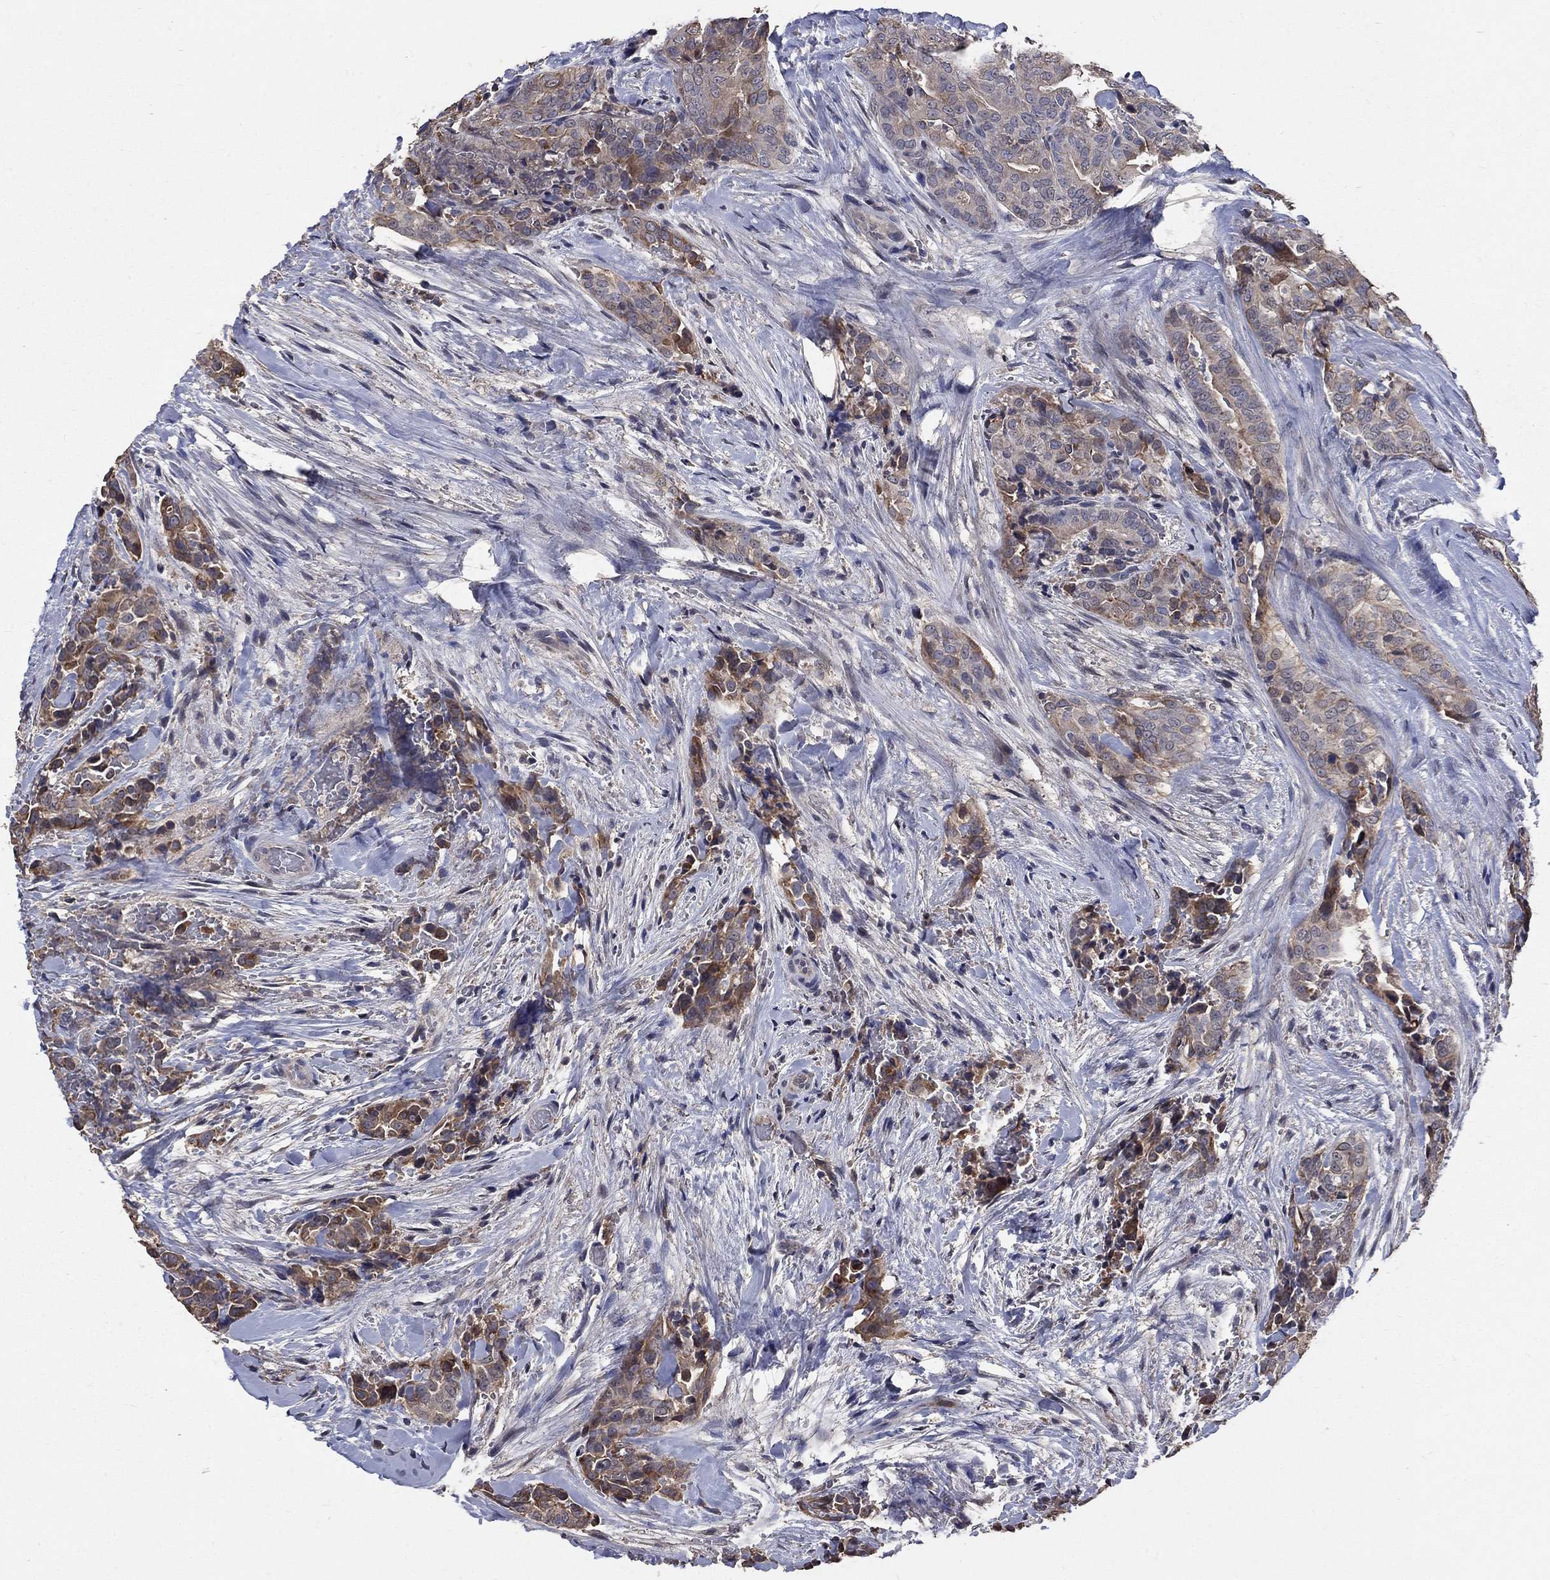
{"staining": {"intensity": "moderate", "quantity": "<25%", "location": "cytoplasmic/membranous"}, "tissue": "thyroid cancer", "cell_type": "Tumor cells", "image_type": "cancer", "snomed": [{"axis": "morphology", "description": "Papillary adenocarcinoma, NOS"}, {"axis": "topography", "description": "Thyroid gland"}], "caption": "Human thyroid cancer (papillary adenocarcinoma) stained with a protein marker reveals moderate staining in tumor cells.", "gene": "CHST5", "patient": {"sex": "male", "age": 61}}